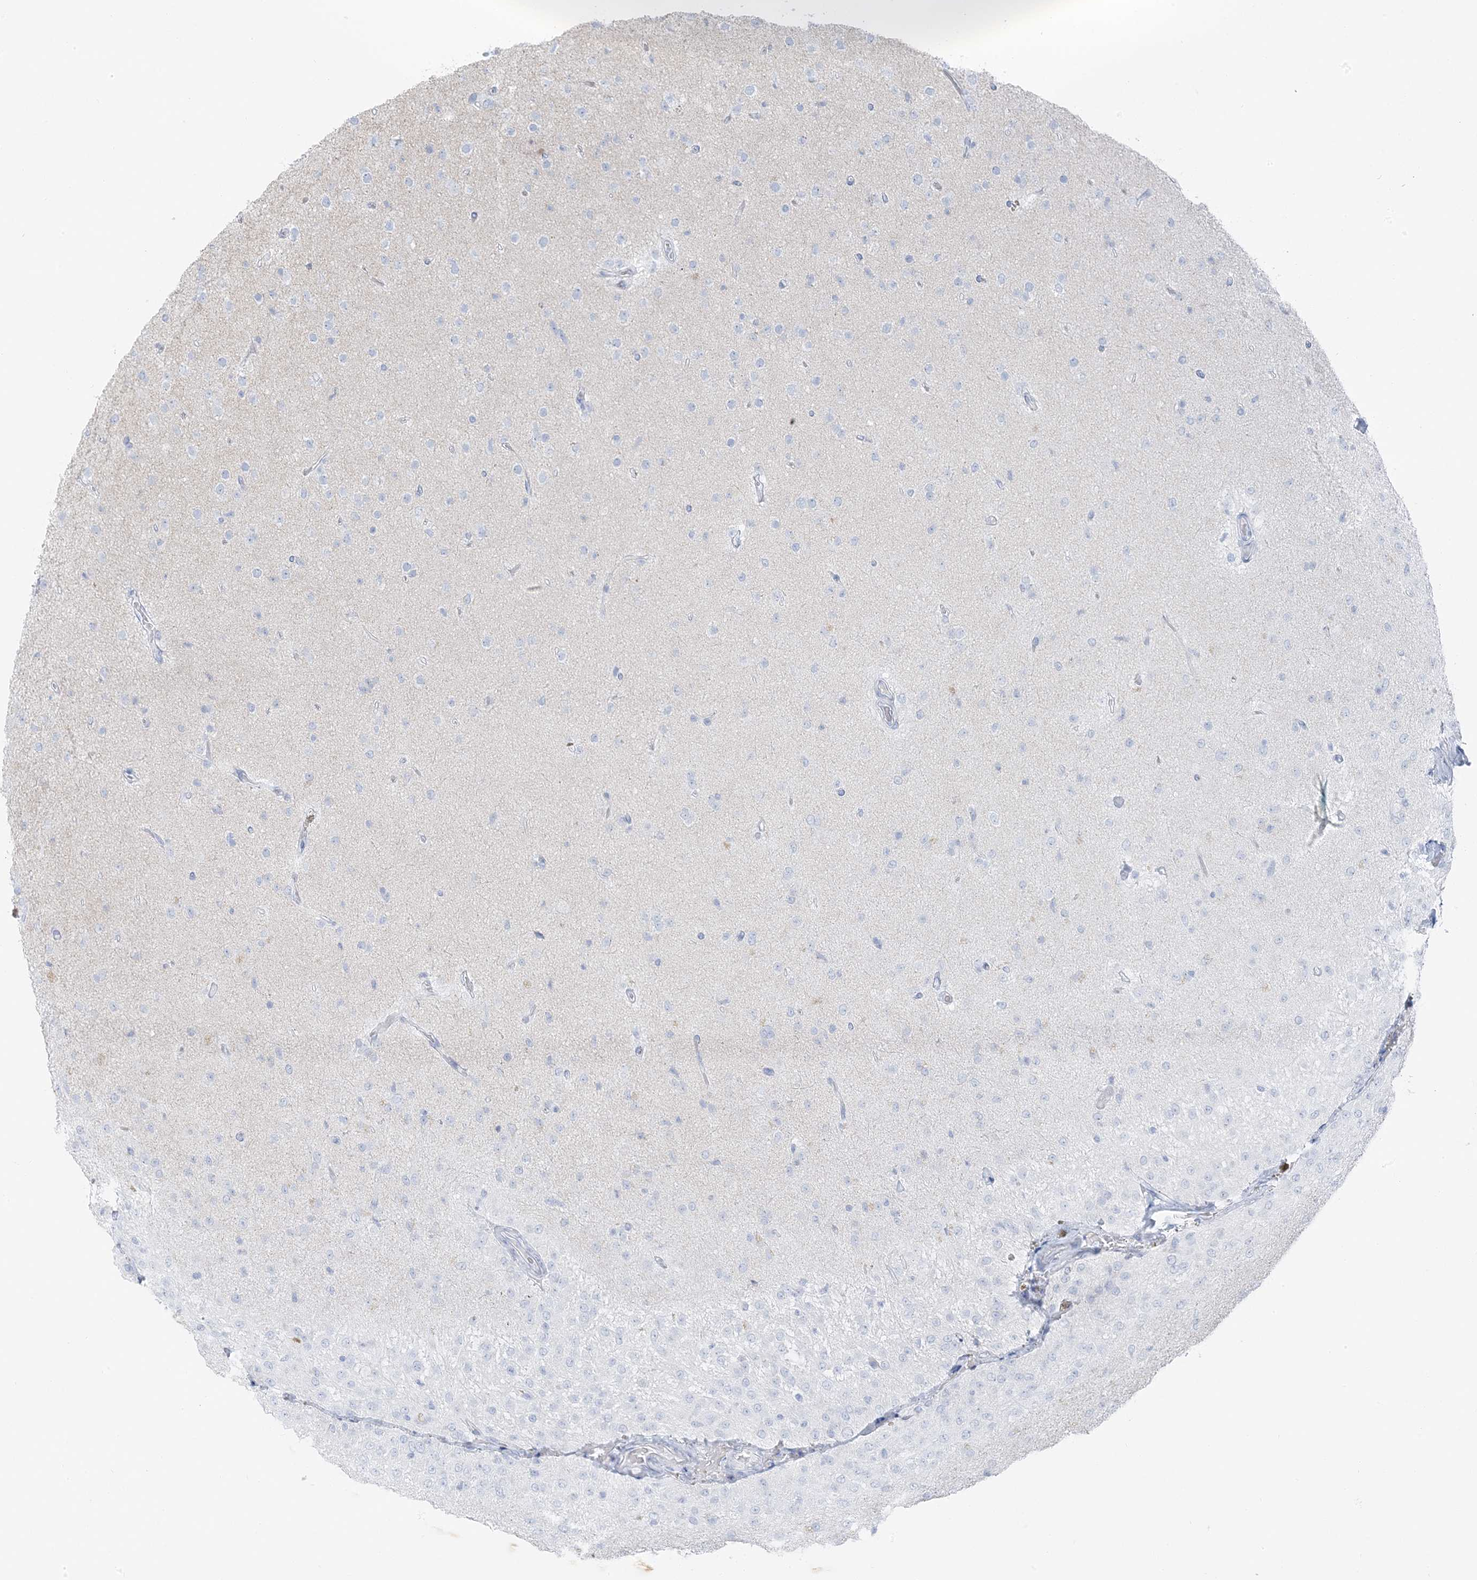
{"staining": {"intensity": "negative", "quantity": "none", "location": "none"}, "tissue": "glioma", "cell_type": "Tumor cells", "image_type": "cancer", "snomed": [{"axis": "morphology", "description": "Glioma, malignant, Low grade"}, {"axis": "topography", "description": "Brain"}], "caption": "There is no significant expression in tumor cells of glioma.", "gene": "ZFP64", "patient": {"sex": "male", "age": 65}}